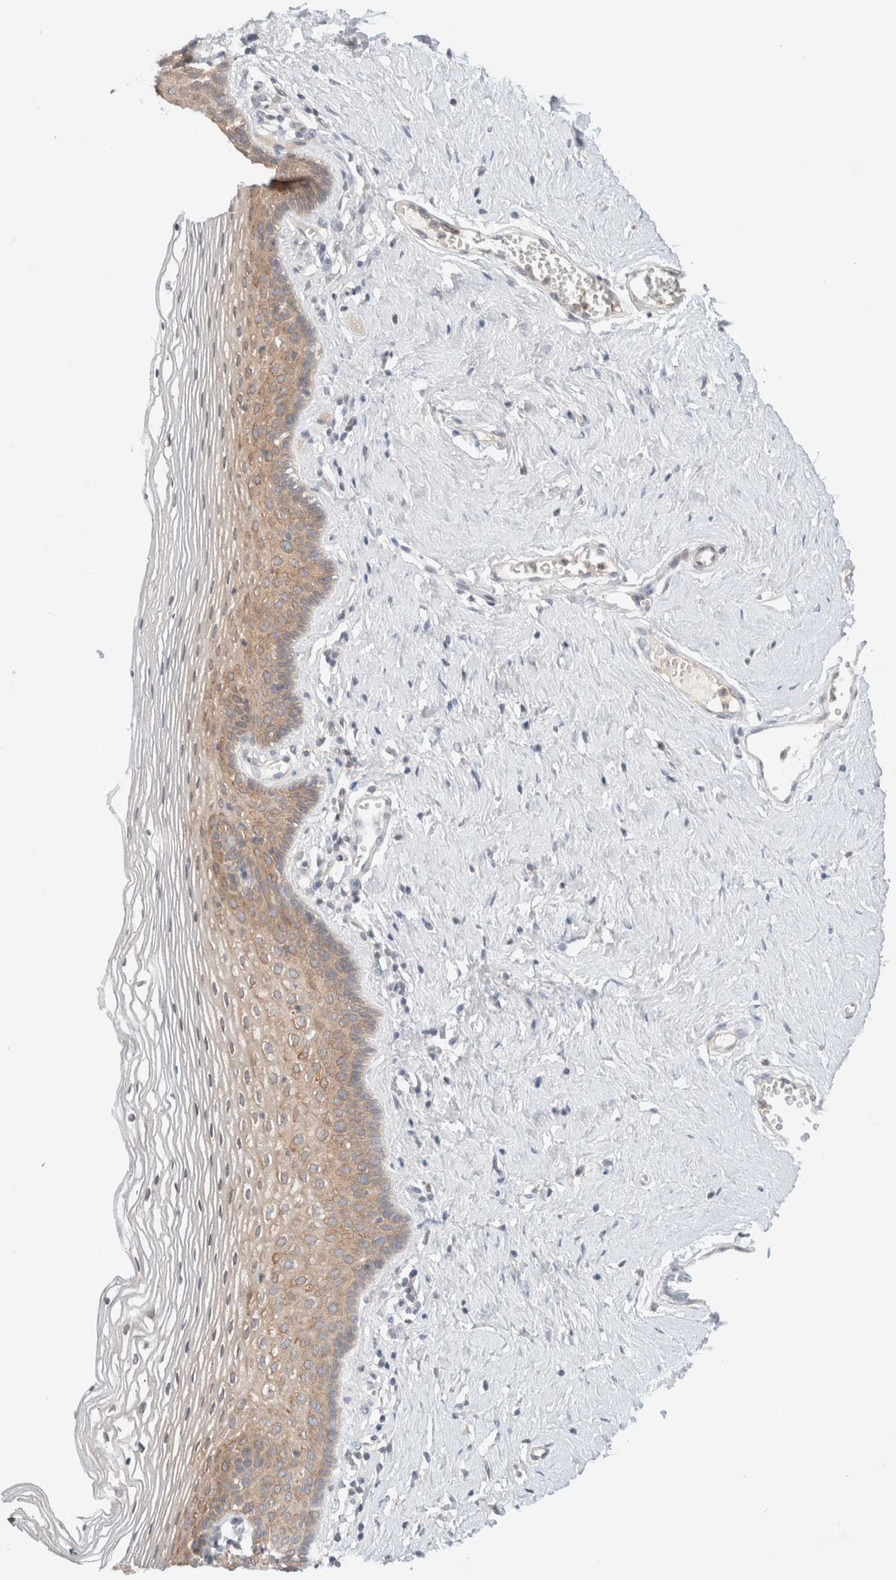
{"staining": {"intensity": "moderate", "quantity": "25%-75%", "location": "cytoplasmic/membranous"}, "tissue": "vagina", "cell_type": "Squamous epithelial cells", "image_type": "normal", "snomed": [{"axis": "morphology", "description": "Normal tissue, NOS"}, {"axis": "topography", "description": "Vagina"}], "caption": "Protein staining exhibits moderate cytoplasmic/membranous positivity in about 25%-75% of squamous epithelial cells in benign vagina.", "gene": "MARK3", "patient": {"sex": "female", "age": 32}}